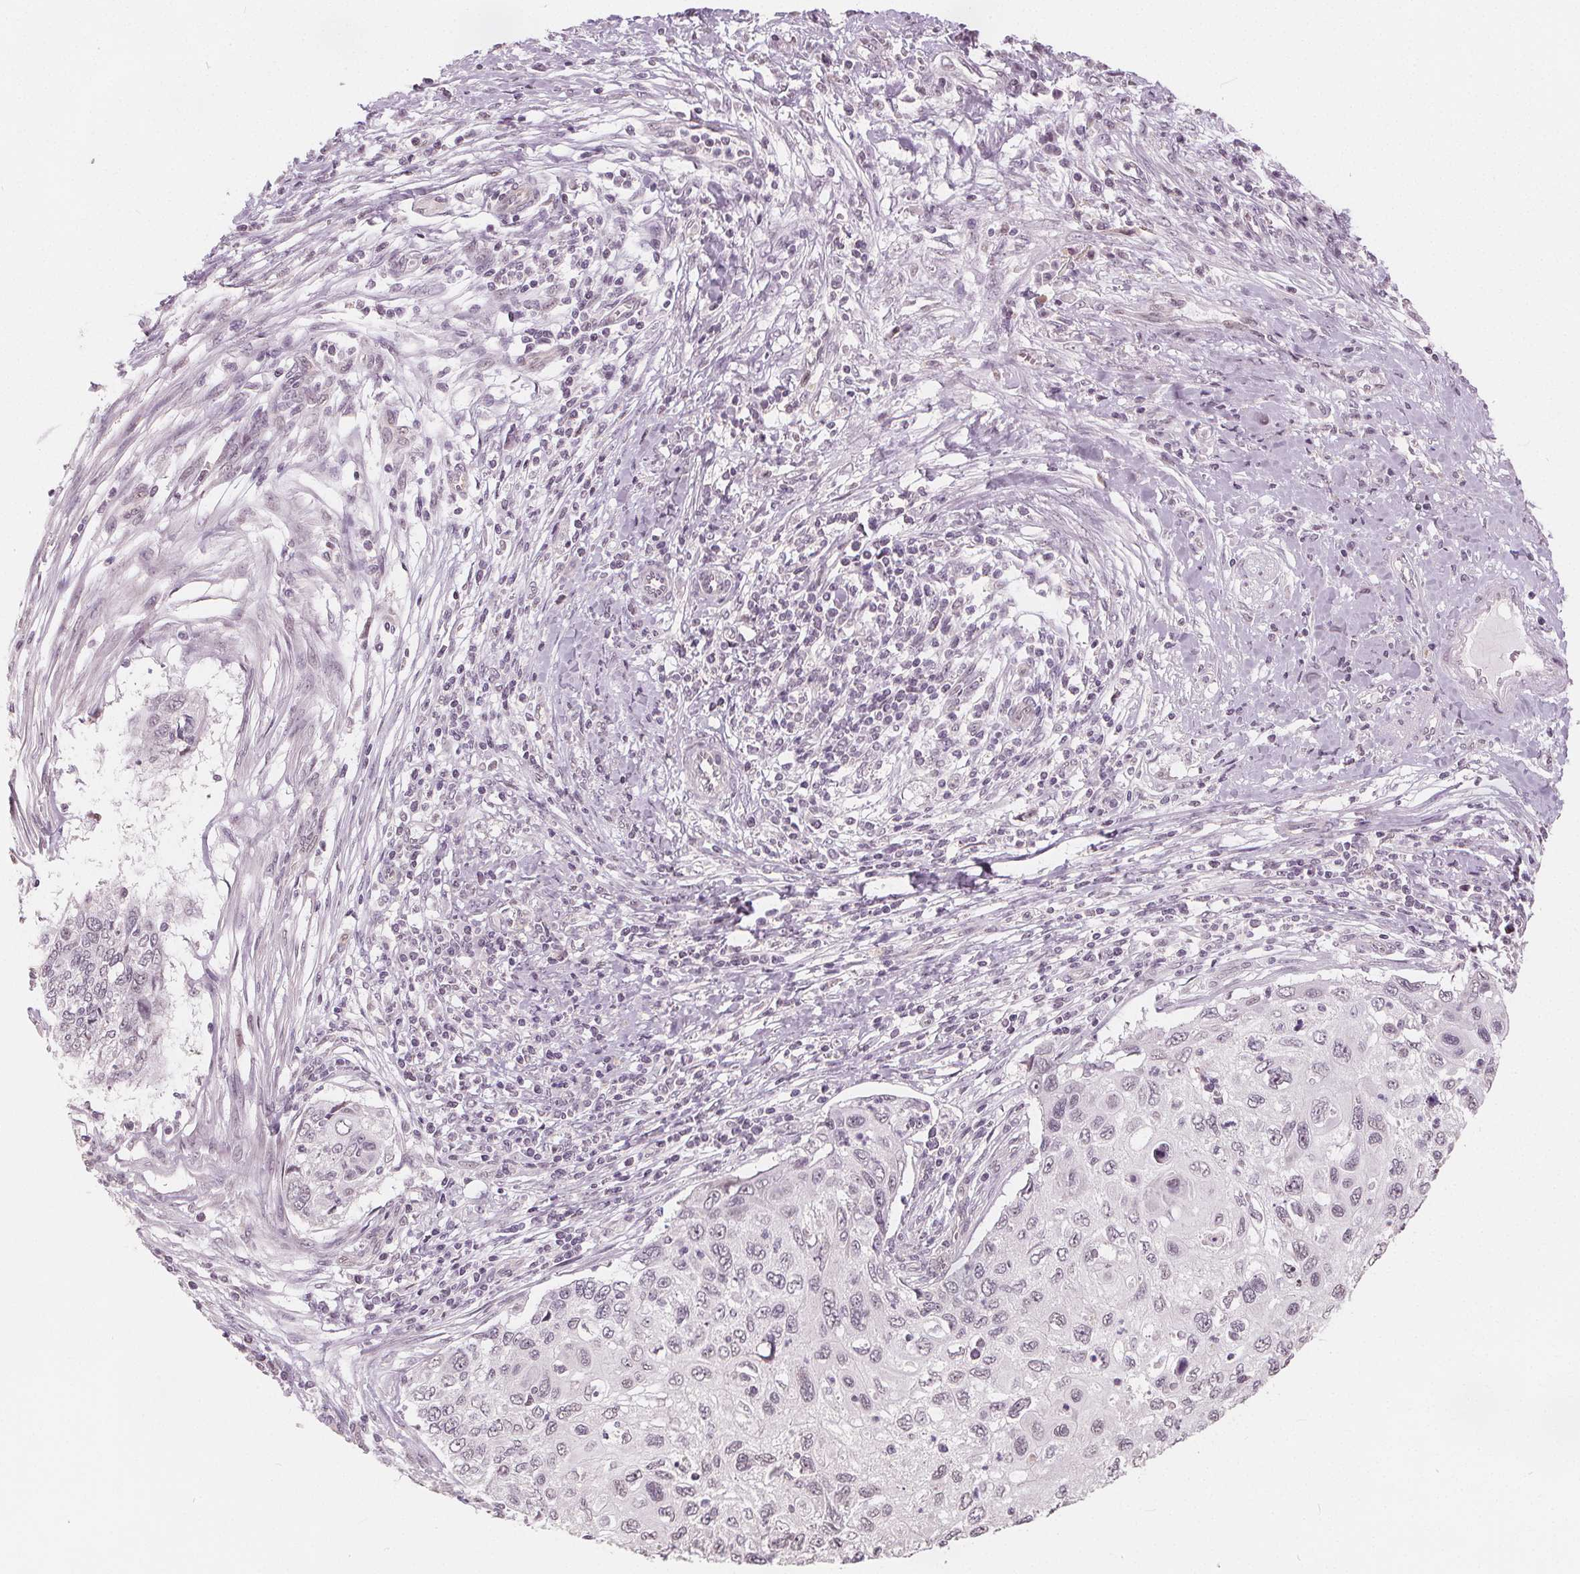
{"staining": {"intensity": "weak", "quantity": "25%-75%", "location": "nuclear"}, "tissue": "cervical cancer", "cell_type": "Tumor cells", "image_type": "cancer", "snomed": [{"axis": "morphology", "description": "Squamous cell carcinoma, NOS"}, {"axis": "topography", "description": "Cervix"}], "caption": "Human cervical cancer (squamous cell carcinoma) stained with a protein marker demonstrates weak staining in tumor cells.", "gene": "NUP210L", "patient": {"sex": "female", "age": 70}}